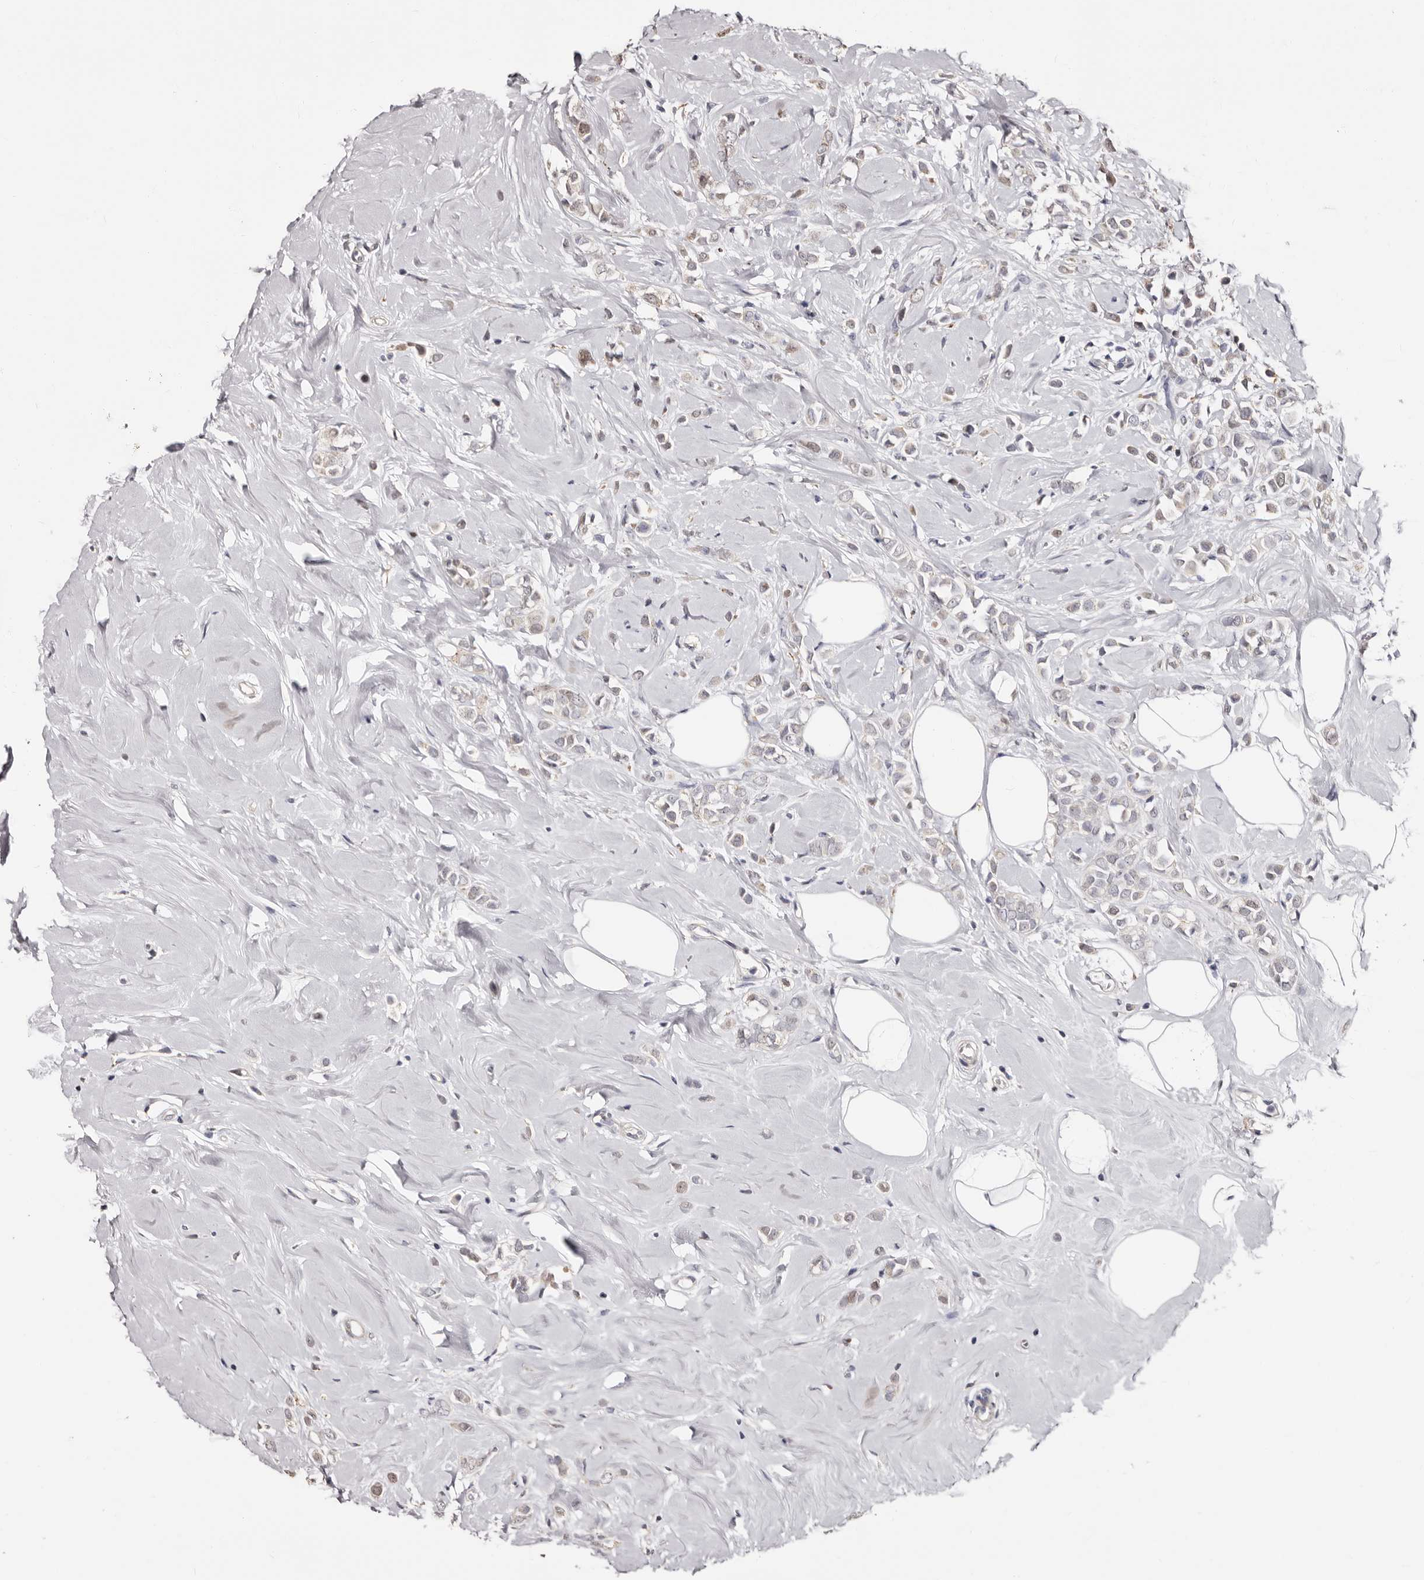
{"staining": {"intensity": "weak", "quantity": "<25%", "location": "cytoplasmic/membranous"}, "tissue": "breast cancer", "cell_type": "Tumor cells", "image_type": "cancer", "snomed": [{"axis": "morphology", "description": "Lobular carcinoma"}, {"axis": "topography", "description": "Breast"}], "caption": "Lobular carcinoma (breast) stained for a protein using IHC demonstrates no expression tumor cells.", "gene": "PTAFR", "patient": {"sex": "female", "age": 47}}